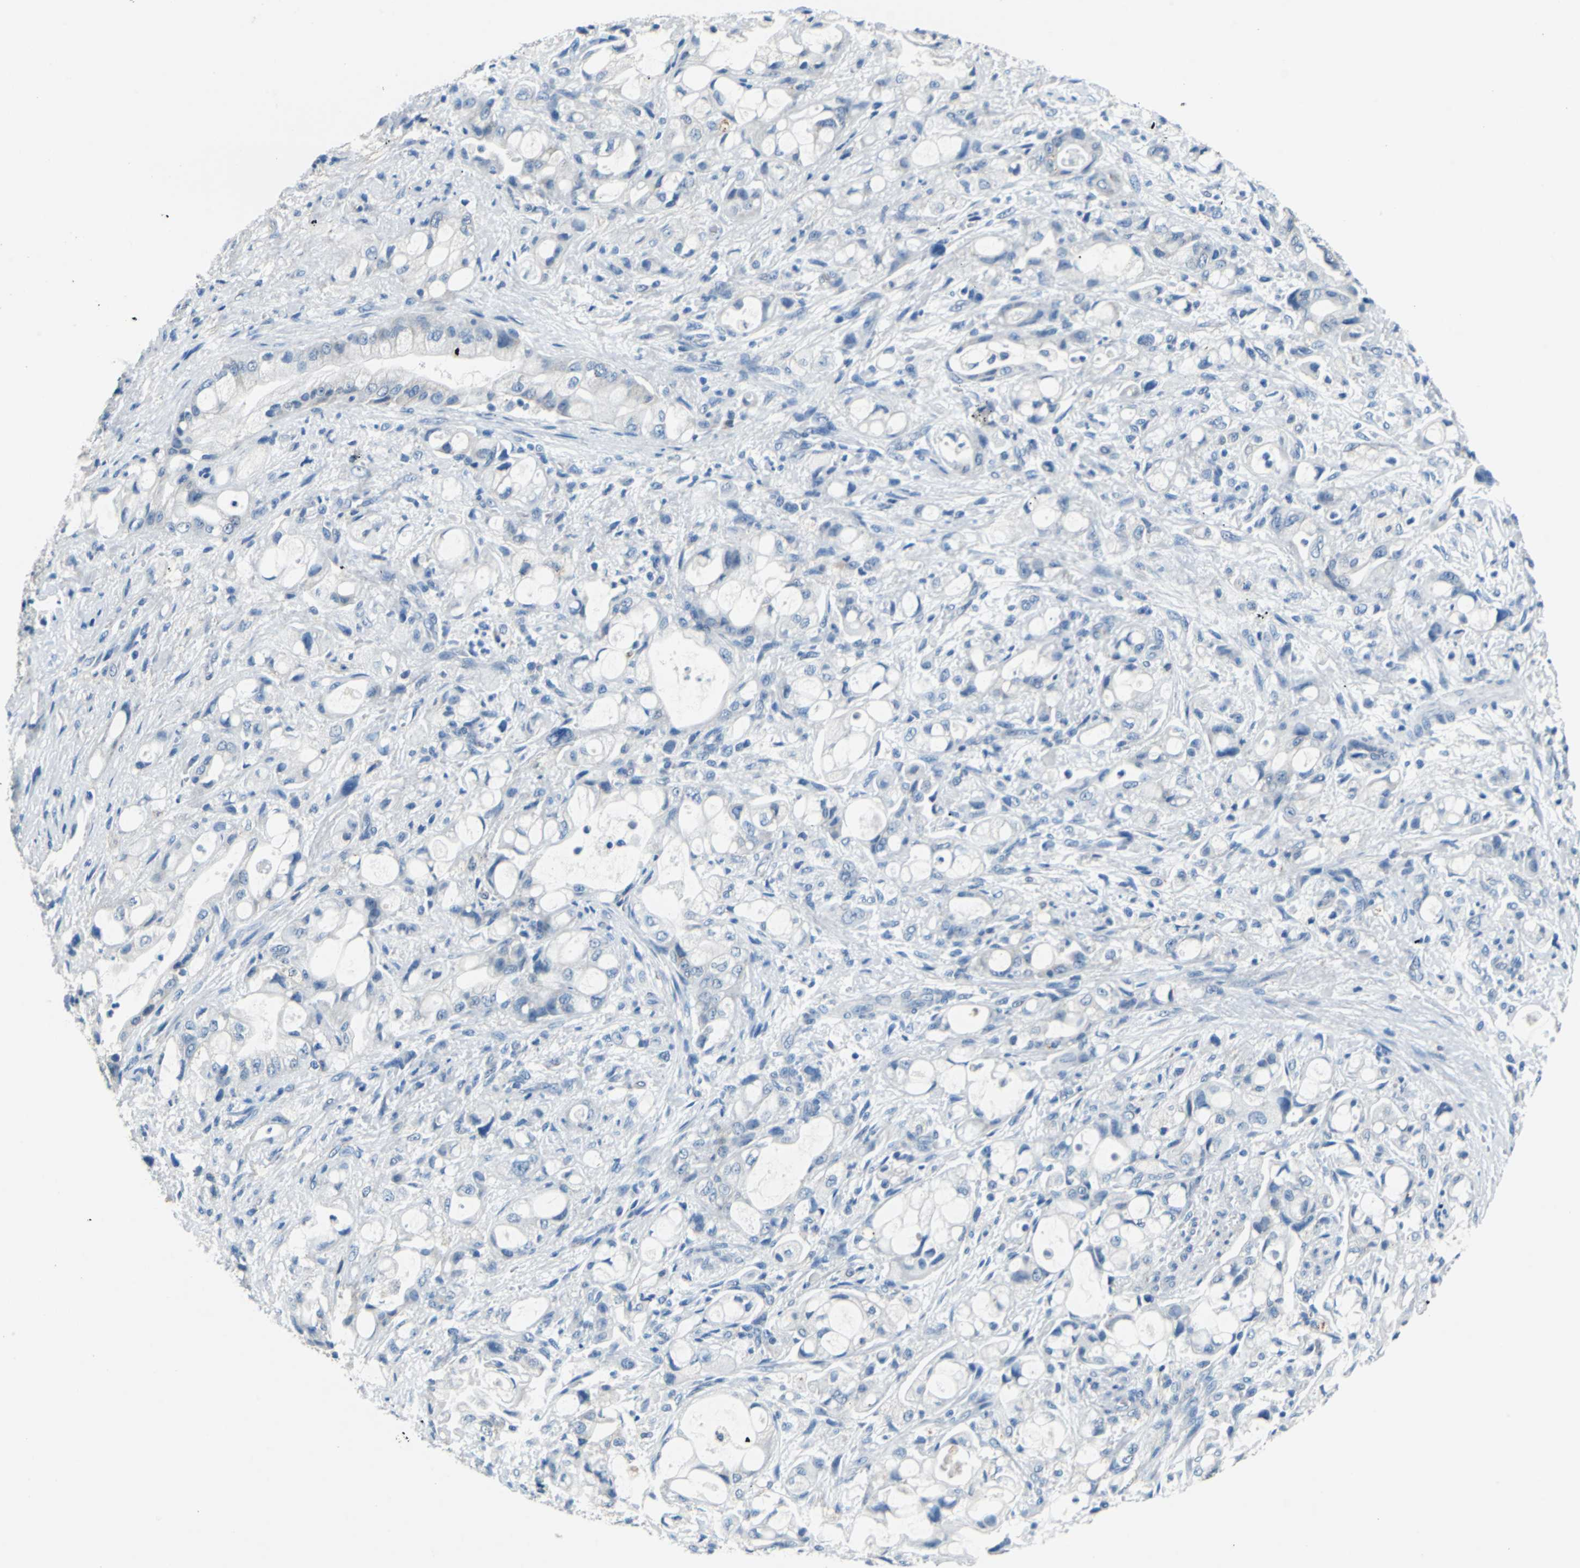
{"staining": {"intensity": "negative", "quantity": "none", "location": "none"}, "tissue": "pancreatic cancer", "cell_type": "Tumor cells", "image_type": "cancer", "snomed": [{"axis": "morphology", "description": "Adenocarcinoma, NOS"}, {"axis": "topography", "description": "Pancreas"}], "caption": "Human pancreatic adenocarcinoma stained for a protein using immunohistochemistry (IHC) shows no staining in tumor cells.", "gene": "TEX264", "patient": {"sex": "male", "age": 79}}